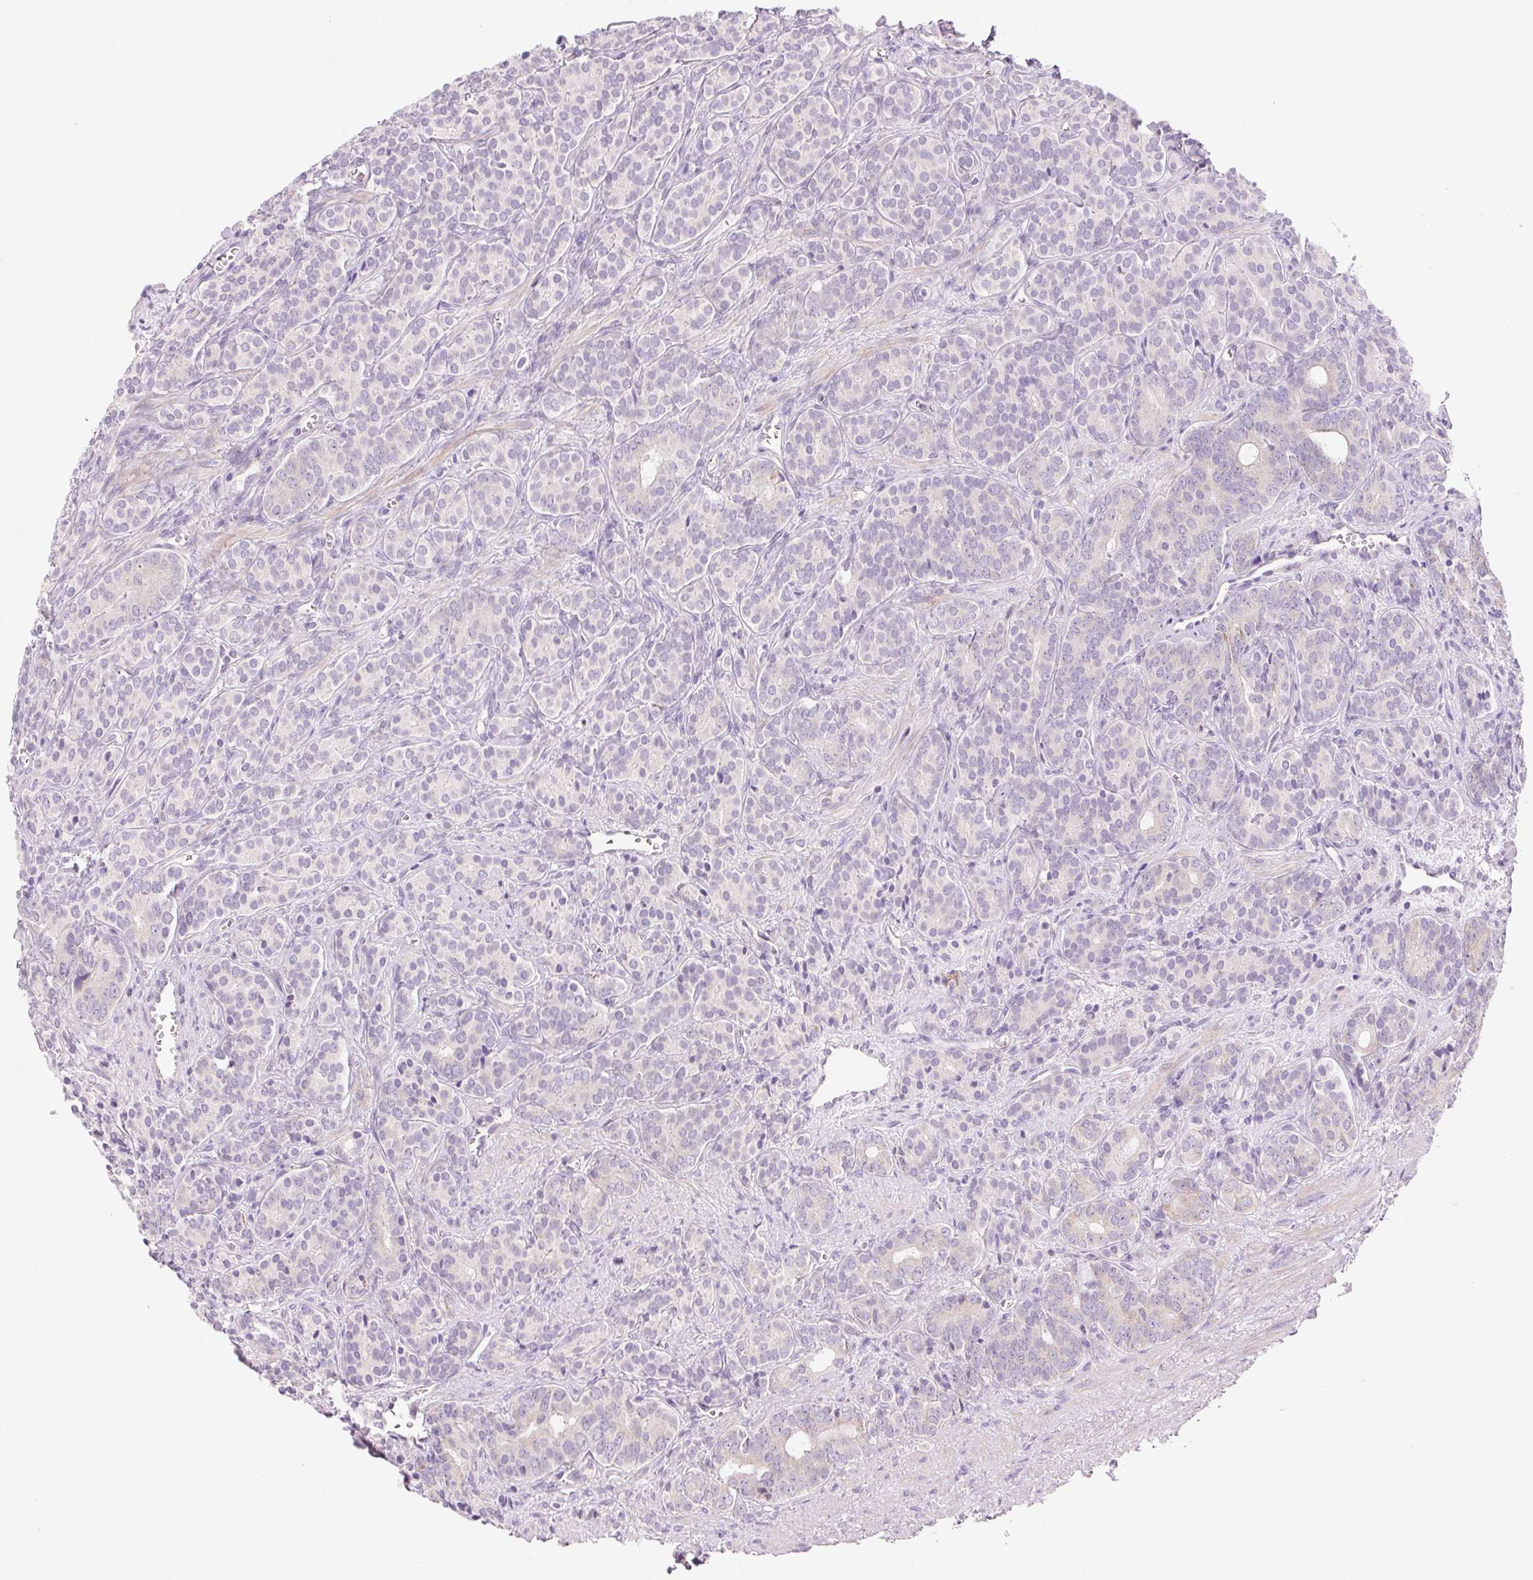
{"staining": {"intensity": "negative", "quantity": "none", "location": "none"}, "tissue": "prostate cancer", "cell_type": "Tumor cells", "image_type": "cancer", "snomed": [{"axis": "morphology", "description": "Adenocarcinoma, High grade"}, {"axis": "topography", "description": "Prostate"}], "caption": "This is an immunohistochemistry (IHC) micrograph of prostate cancer (adenocarcinoma (high-grade)). There is no expression in tumor cells.", "gene": "CYP11B1", "patient": {"sex": "male", "age": 84}}